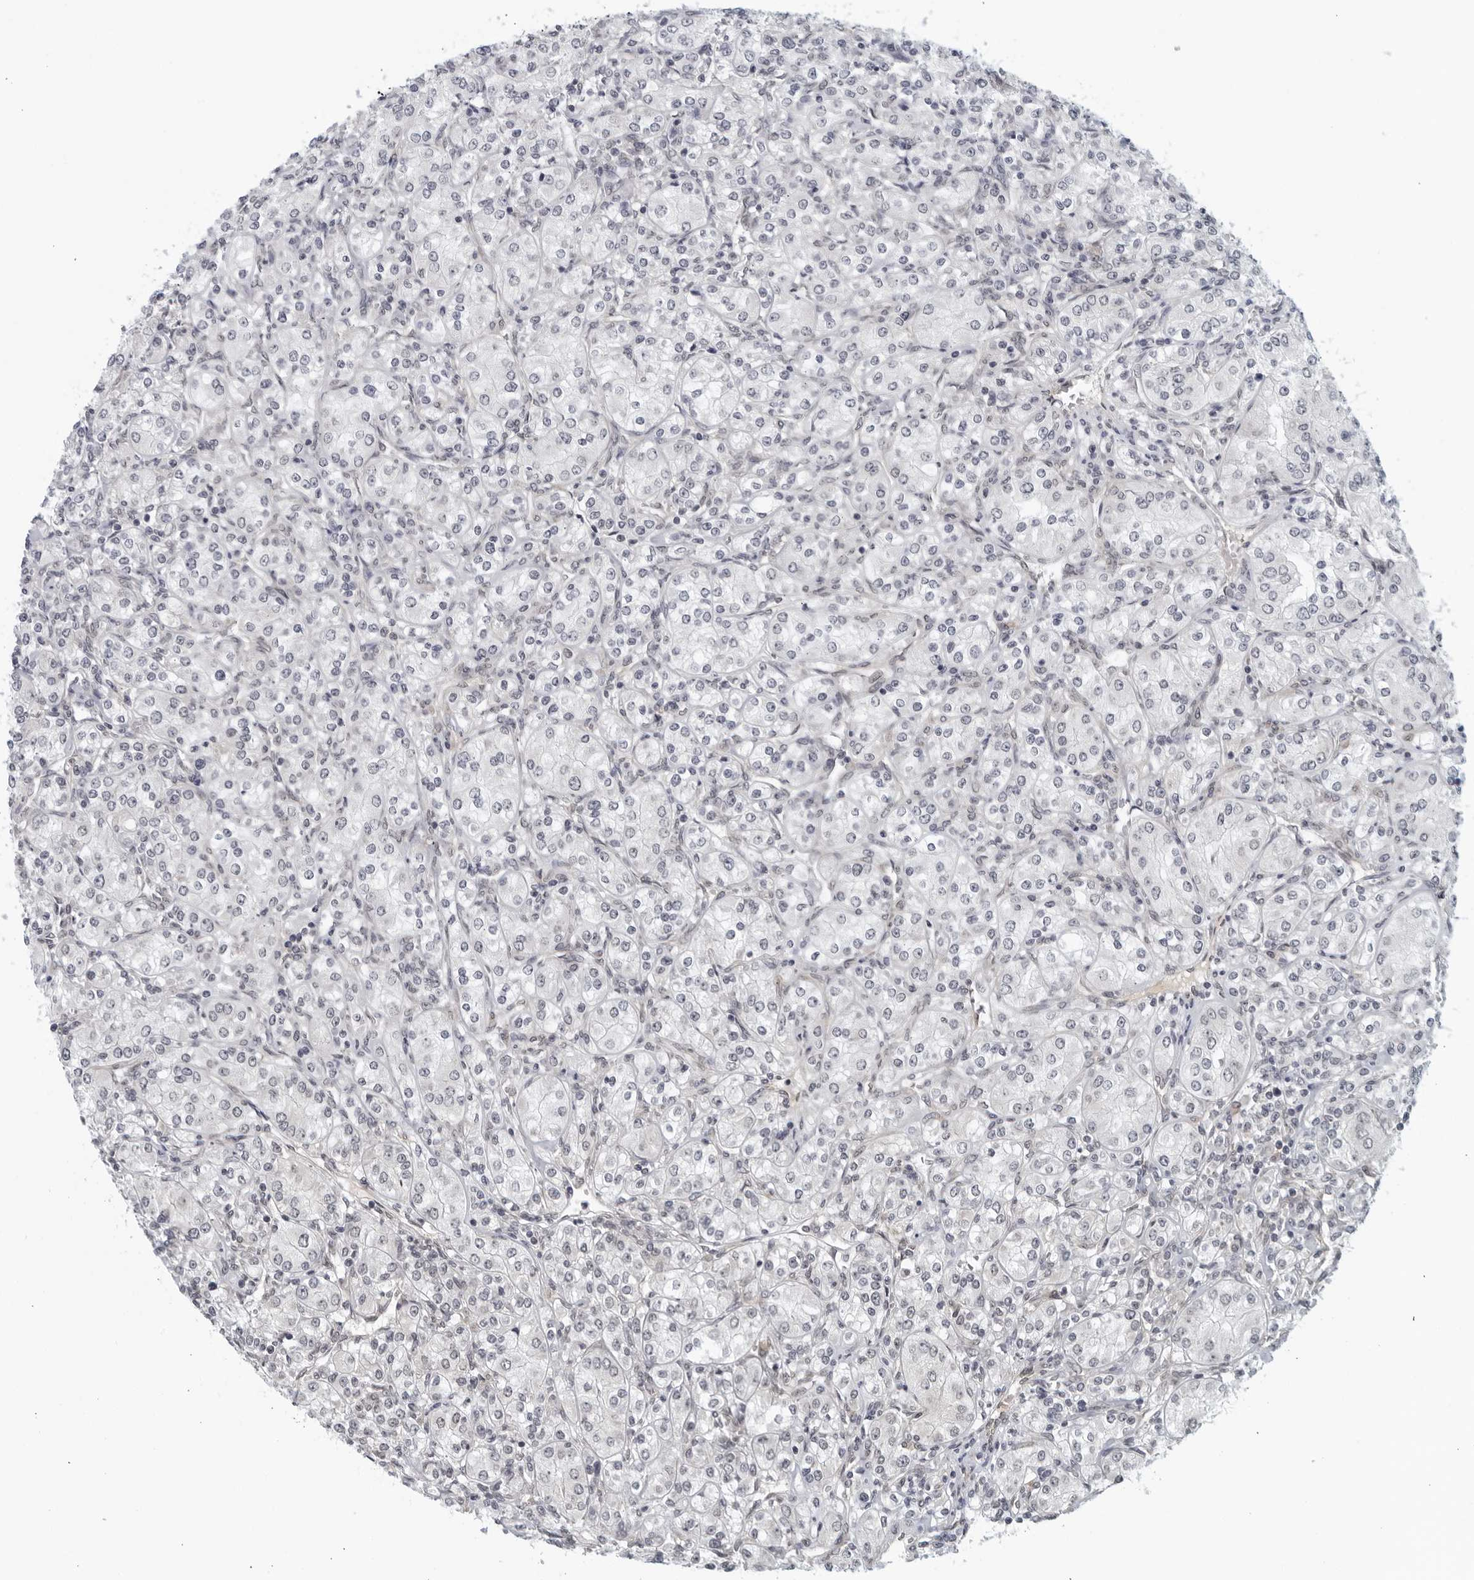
{"staining": {"intensity": "negative", "quantity": "none", "location": "none"}, "tissue": "renal cancer", "cell_type": "Tumor cells", "image_type": "cancer", "snomed": [{"axis": "morphology", "description": "Adenocarcinoma, NOS"}, {"axis": "topography", "description": "Kidney"}], "caption": "Immunohistochemistry (IHC) of human adenocarcinoma (renal) displays no staining in tumor cells.", "gene": "RC3H1", "patient": {"sex": "male", "age": 77}}